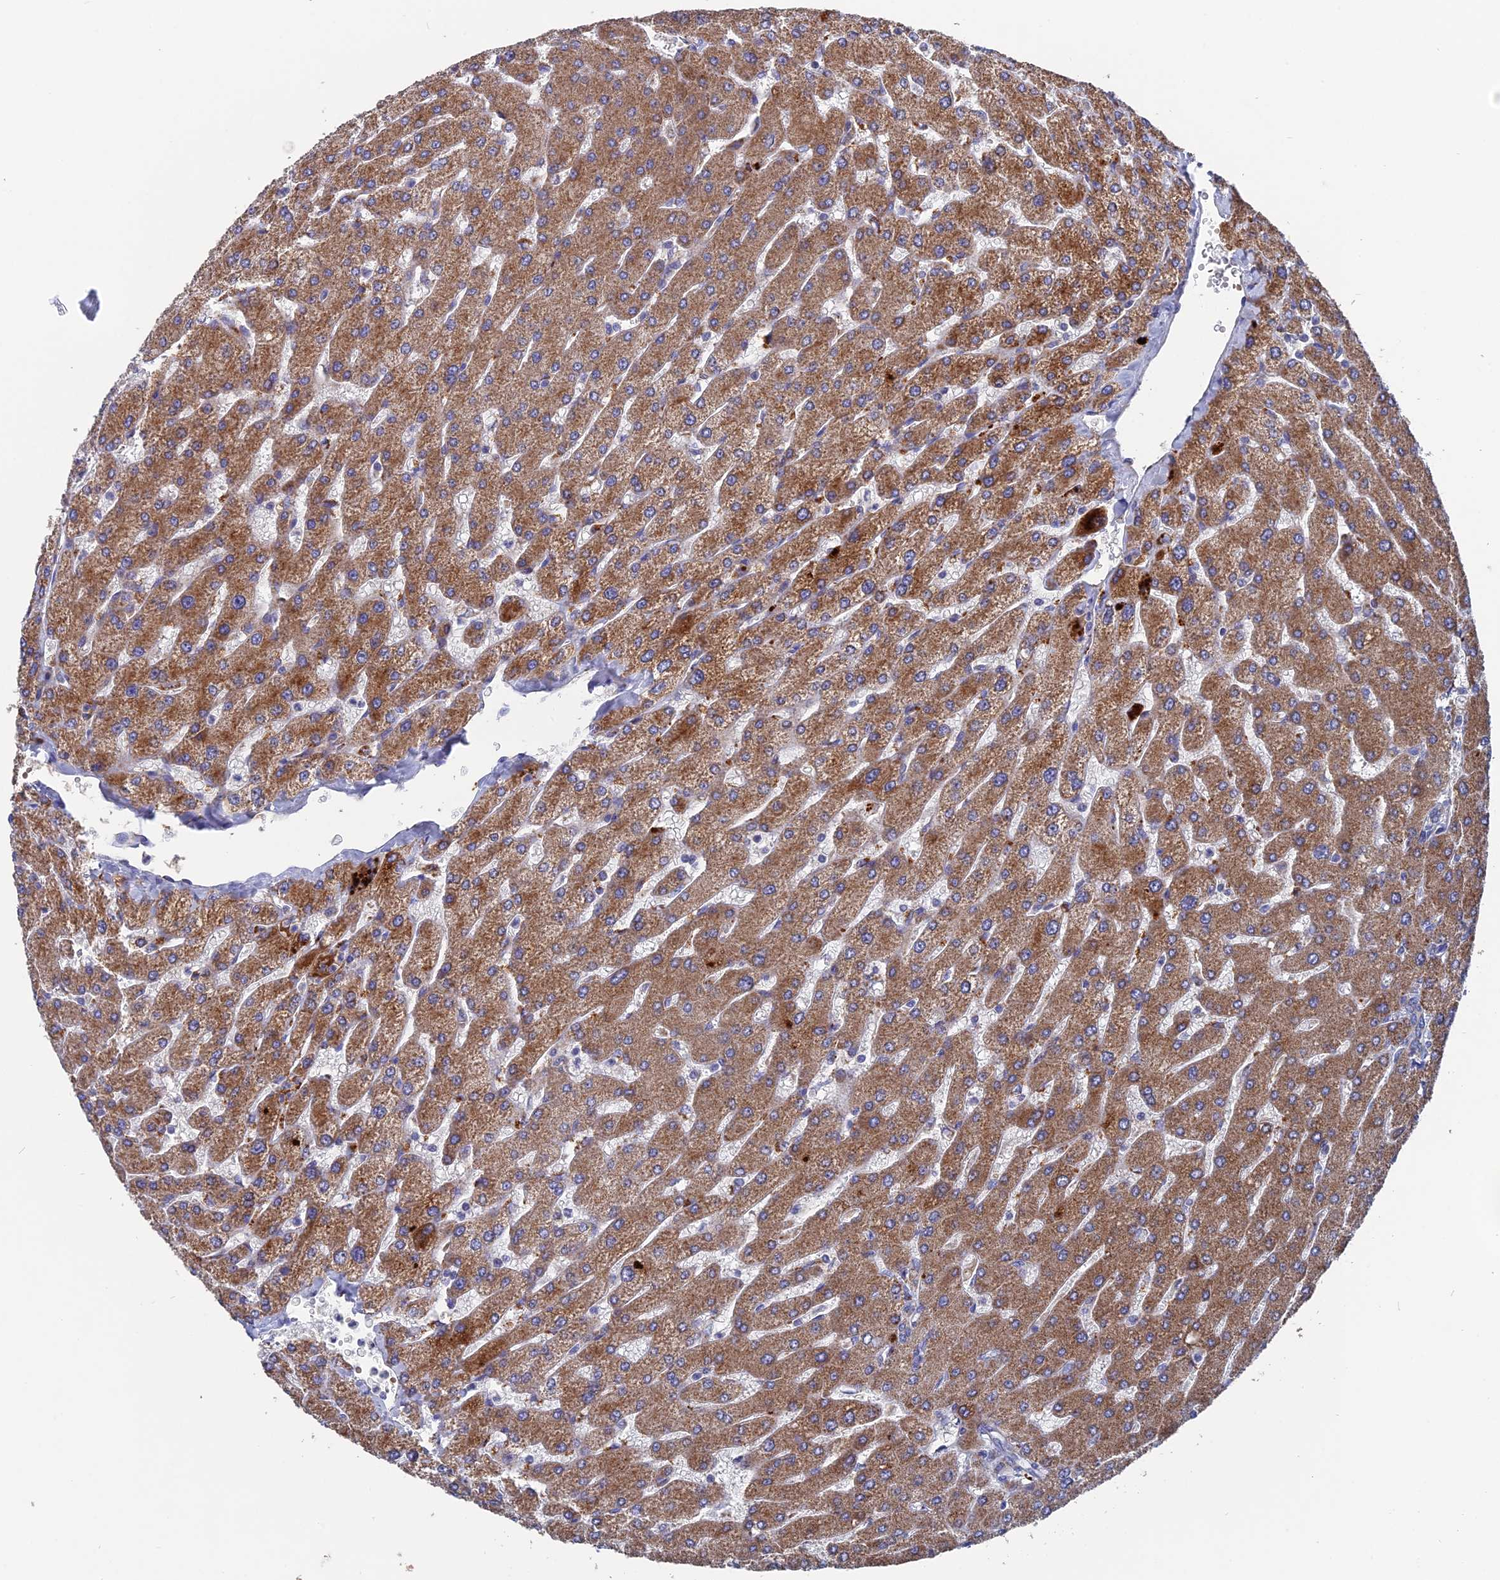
{"staining": {"intensity": "negative", "quantity": "none", "location": "none"}, "tissue": "liver", "cell_type": "Cholangiocytes", "image_type": "normal", "snomed": [{"axis": "morphology", "description": "Normal tissue, NOS"}, {"axis": "topography", "description": "Liver"}], "caption": "Unremarkable liver was stained to show a protein in brown. There is no significant positivity in cholangiocytes. (Immunohistochemistry, brightfield microscopy, high magnification).", "gene": "TGFA", "patient": {"sex": "male", "age": 55}}